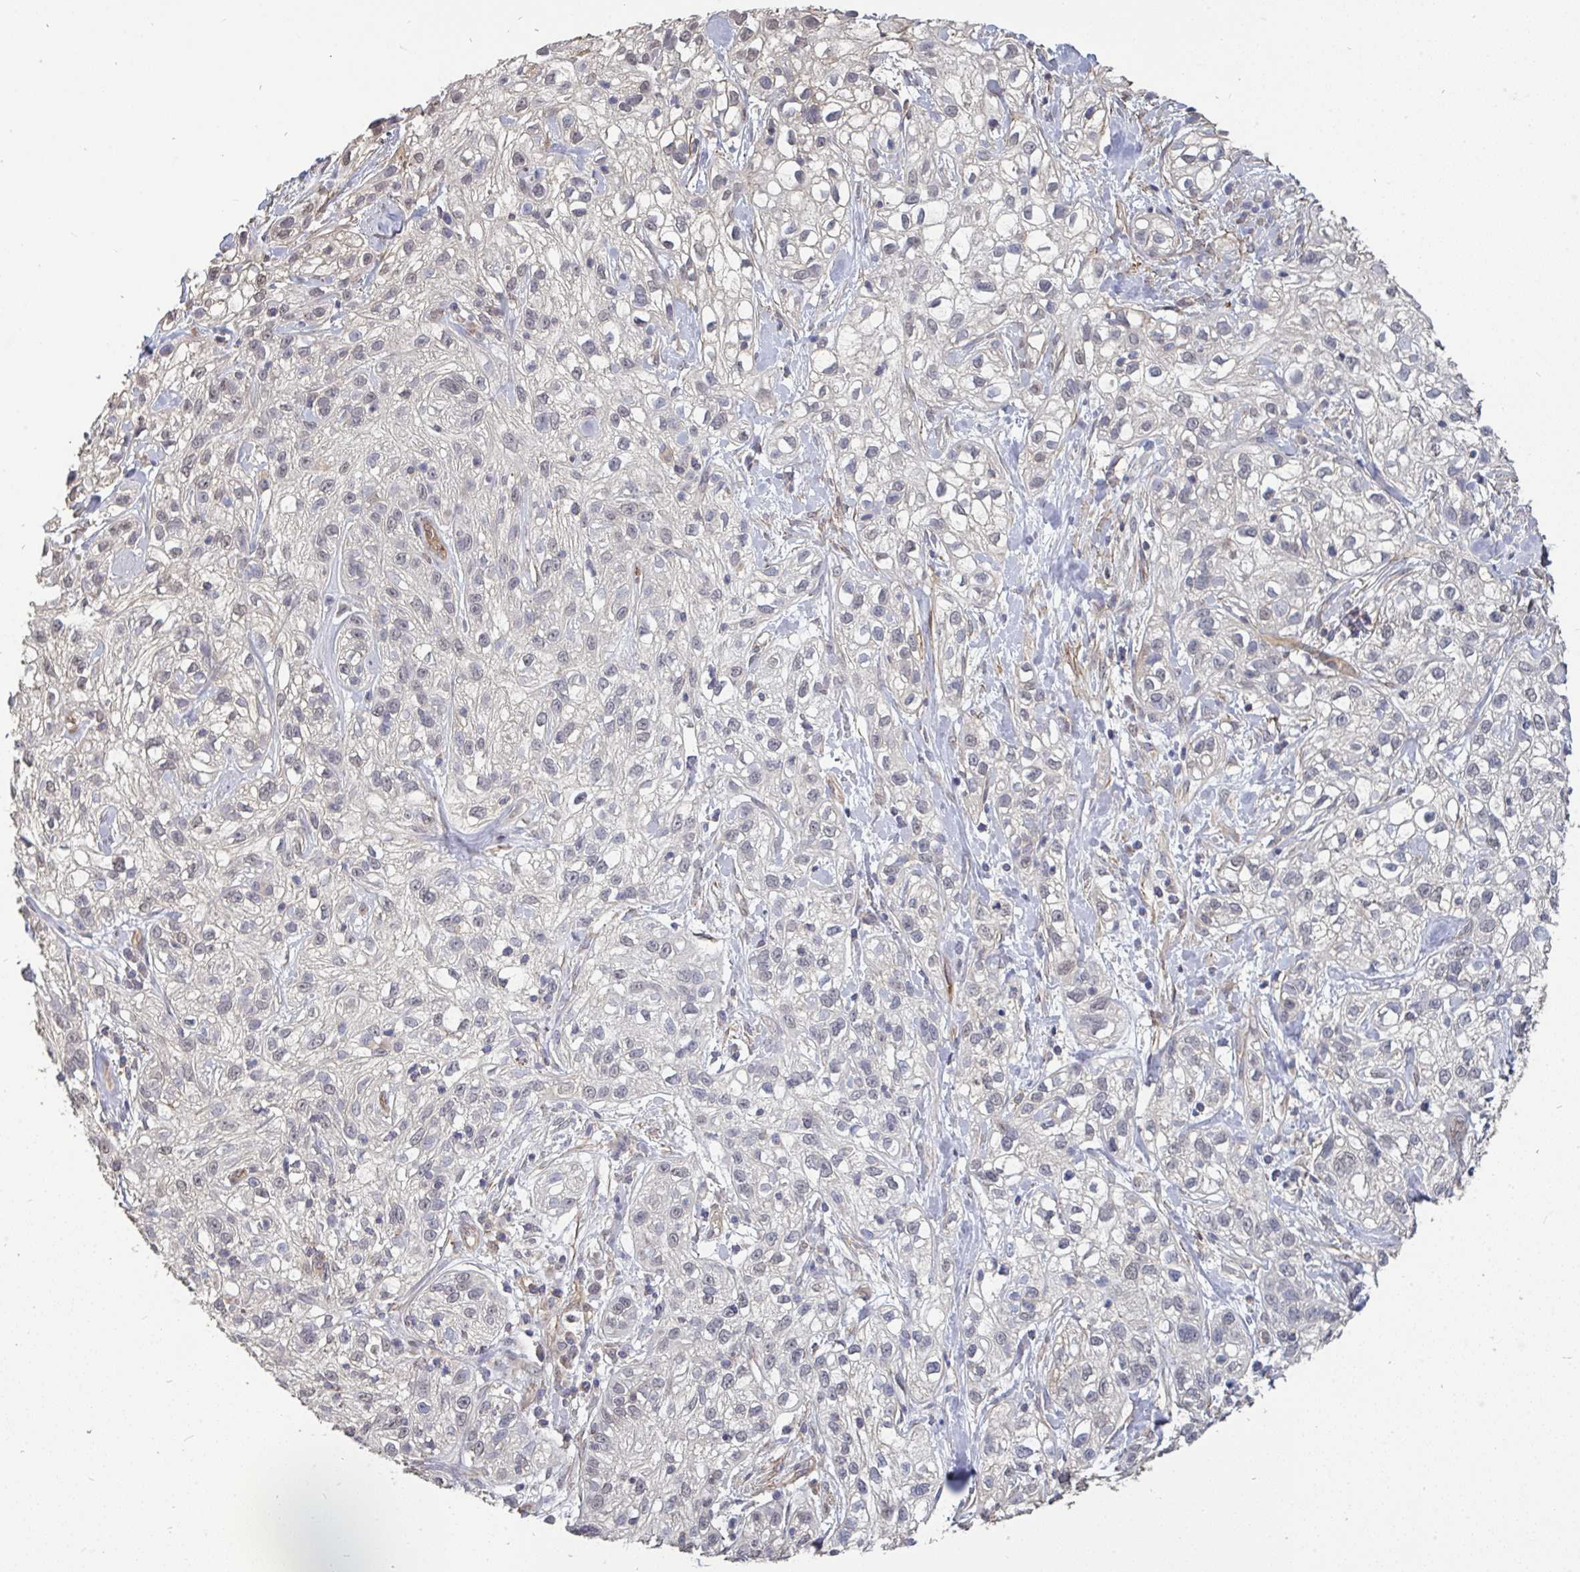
{"staining": {"intensity": "negative", "quantity": "none", "location": "none"}, "tissue": "skin cancer", "cell_type": "Tumor cells", "image_type": "cancer", "snomed": [{"axis": "morphology", "description": "Squamous cell carcinoma, NOS"}, {"axis": "topography", "description": "Skin"}], "caption": "The photomicrograph shows no significant staining in tumor cells of skin cancer (squamous cell carcinoma).", "gene": "ISCU", "patient": {"sex": "male", "age": 82}}